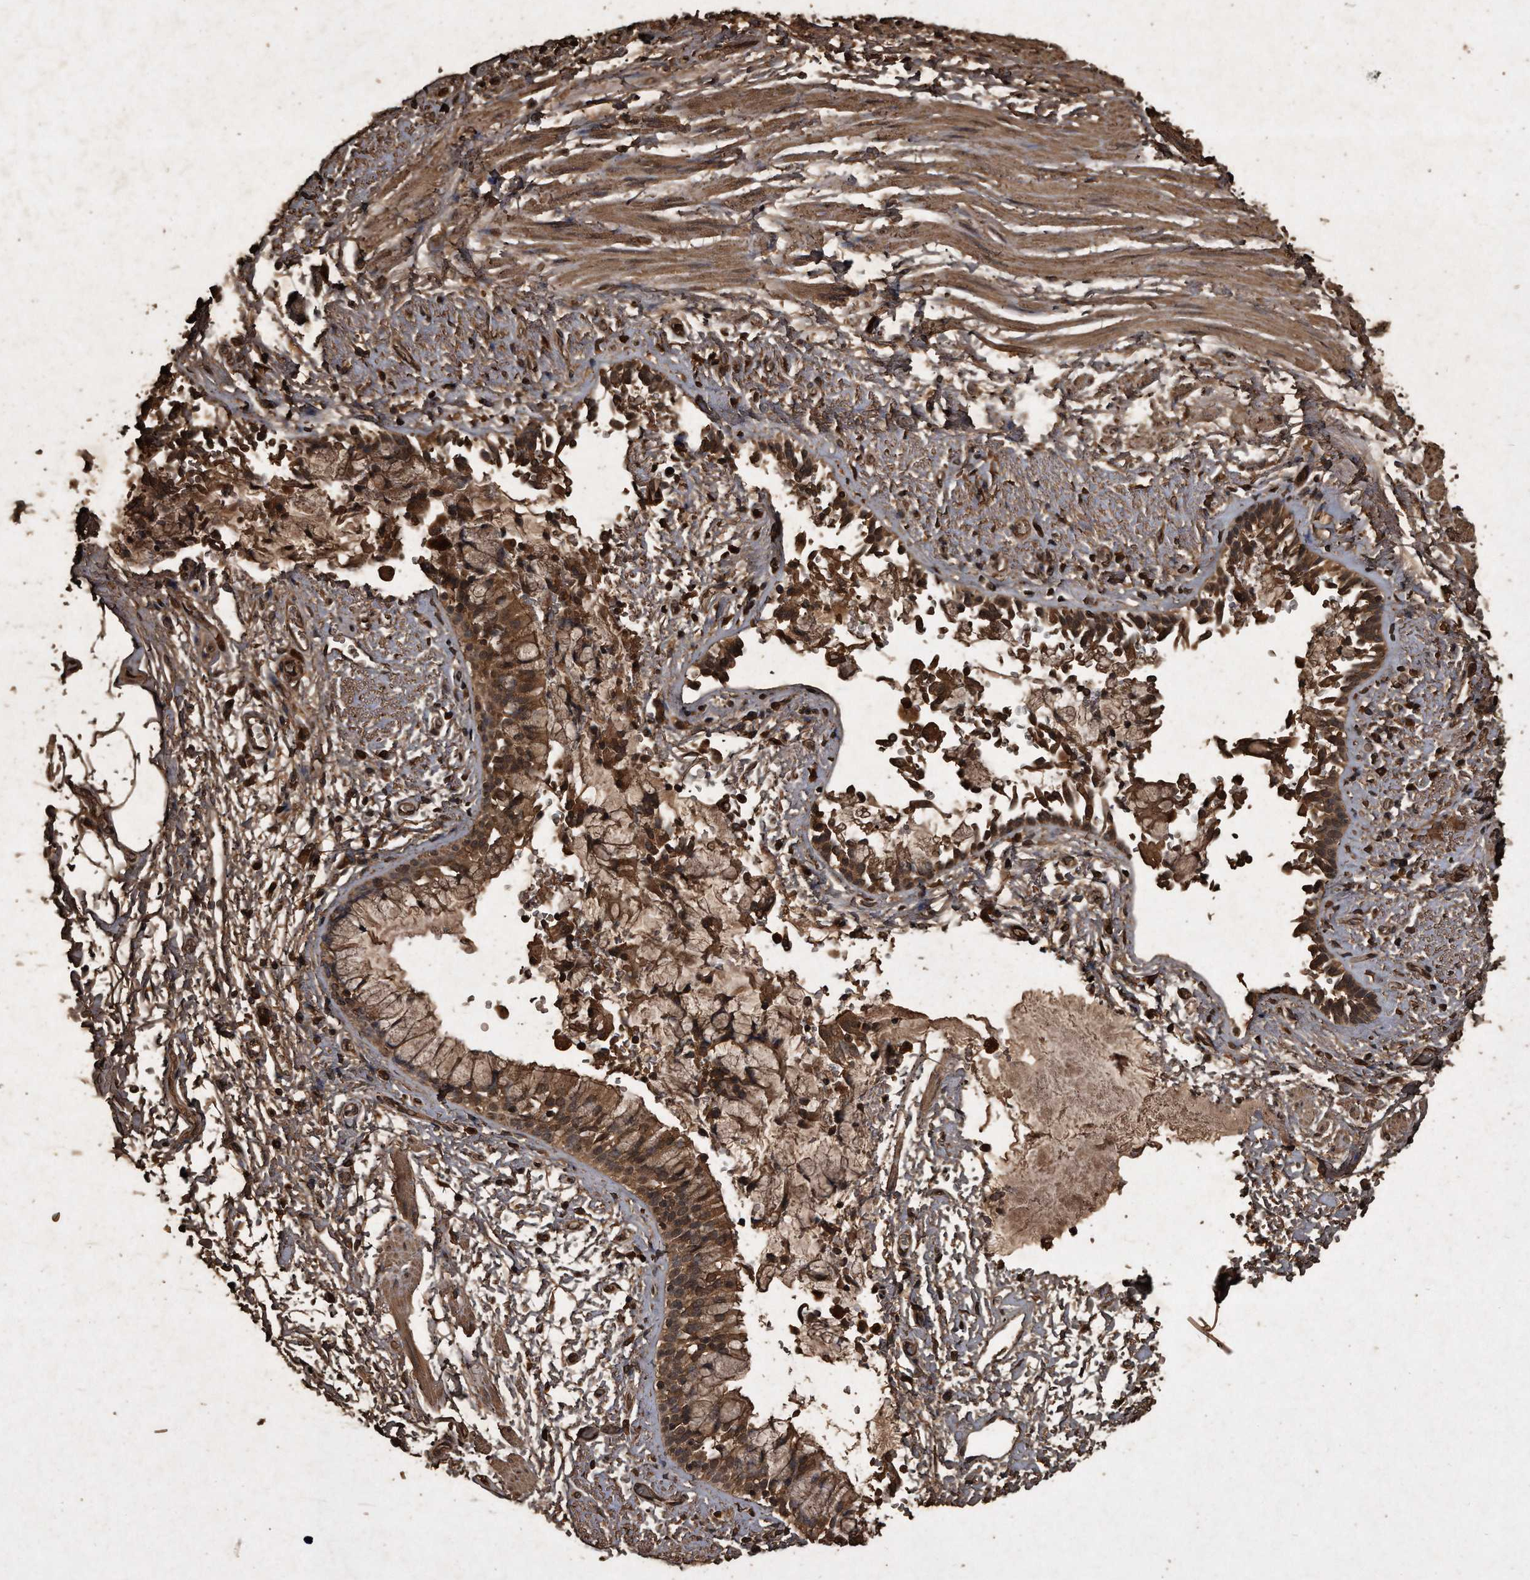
{"staining": {"intensity": "strong", "quantity": ">75%", "location": "cytoplasmic/membranous"}, "tissue": "bronchus", "cell_type": "Respiratory epithelial cells", "image_type": "normal", "snomed": [{"axis": "morphology", "description": "Normal tissue, NOS"}, {"axis": "morphology", "description": "Inflammation, NOS"}, {"axis": "topography", "description": "Cartilage tissue"}, {"axis": "topography", "description": "Bronchus"}, {"axis": "topography", "description": "Lung"}], "caption": "Immunohistochemical staining of benign human bronchus demonstrates >75% levels of strong cytoplasmic/membranous protein positivity in approximately >75% of respiratory epithelial cells. (DAB = brown stain, brightfield microscopy at high magnification).", "gene": "CFLAR", "patient": {"sex": "female", "age": 64}}